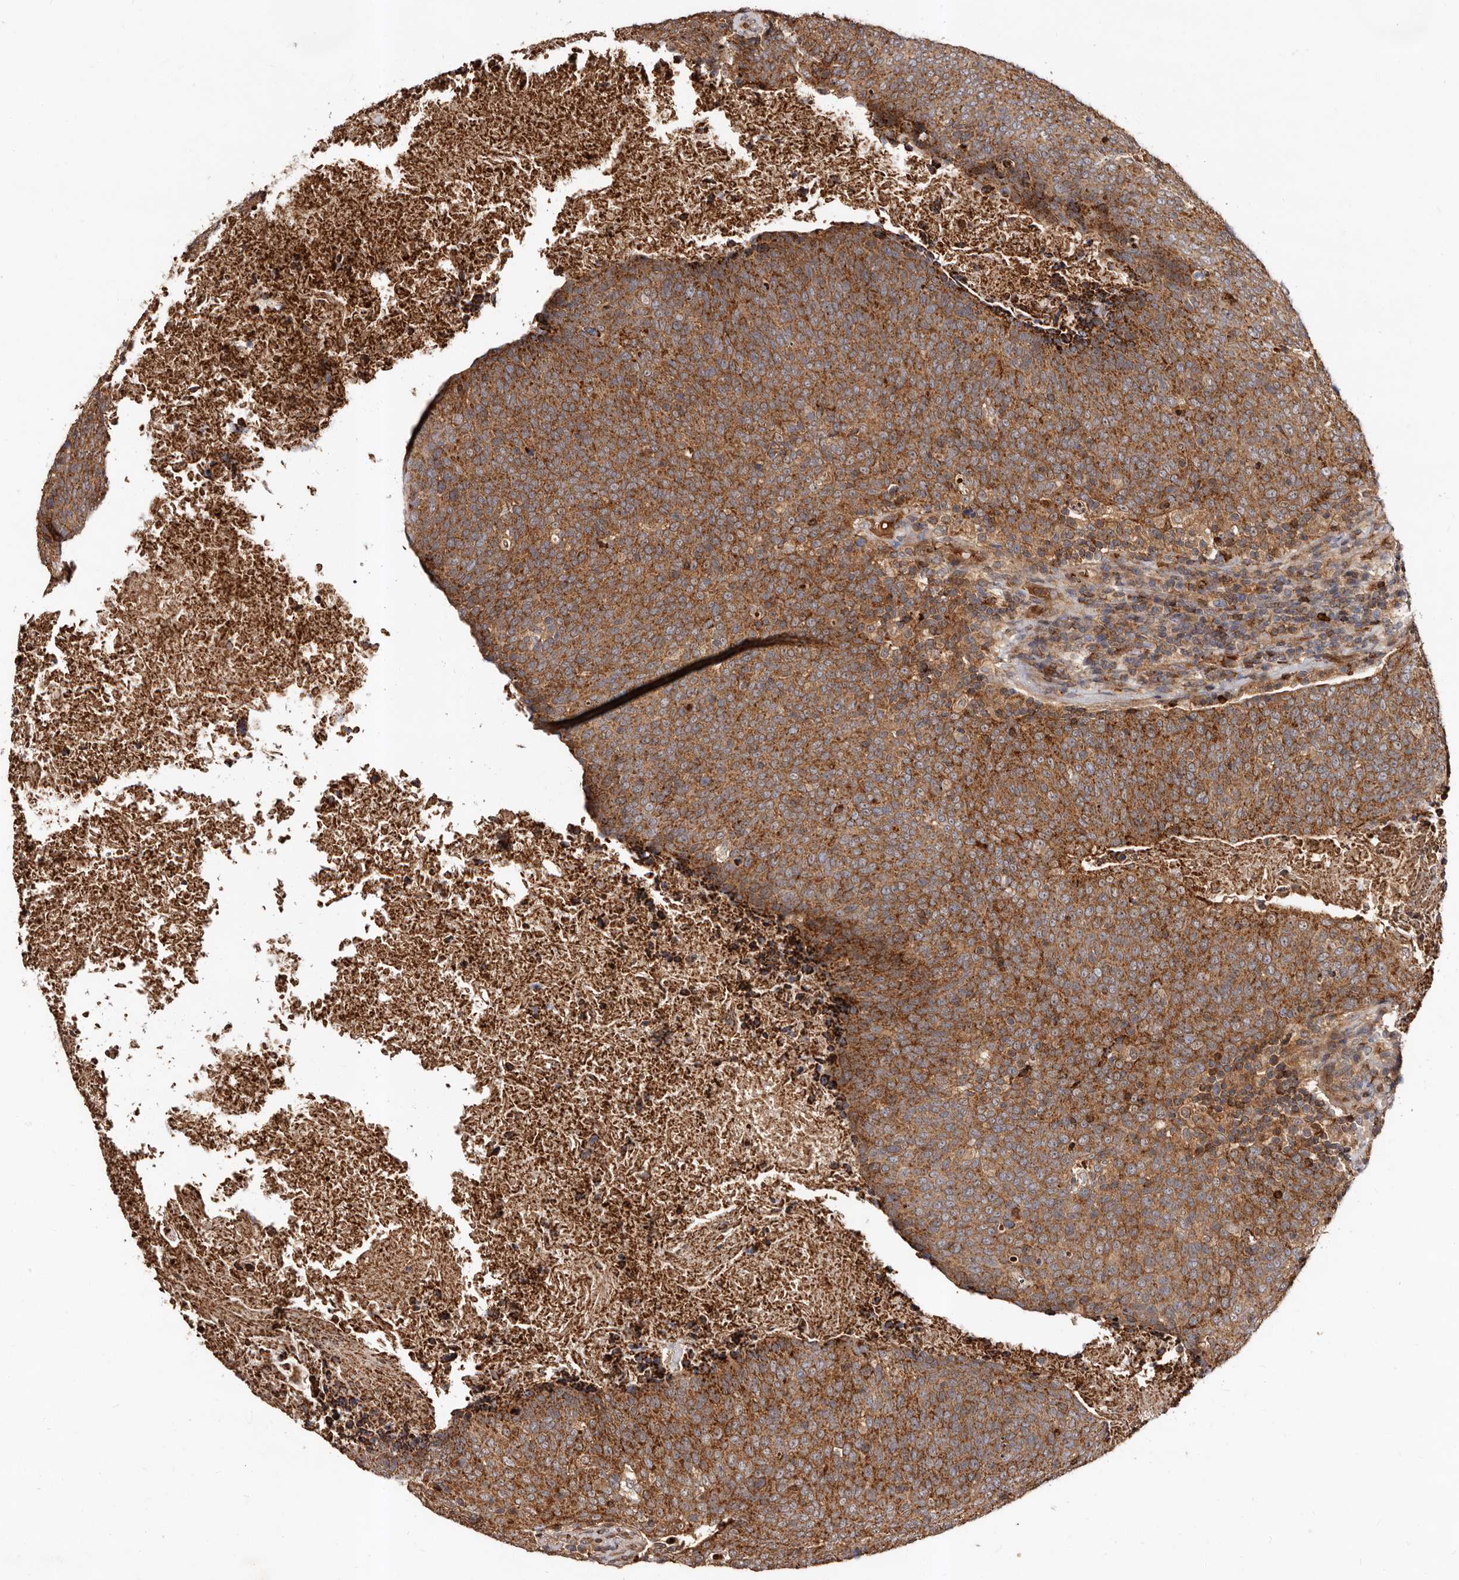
{"staining": {"intensity": "strong", "quantity": ">75%", "location": "cytoplasmic/membranous"}, "tissue": "head and neck cancer", "cell_type": "Tumor cells", "image_type": "cancer", "snomed": [{"axis": "morphology", "description": "Squamous cell carcinoma, NOS"}, {"axis": "morphology", "description": "Squamous cell carcinoma, metastatic, NOS"}, {"axis": "topography", "description": "Lymph node"}, {"axis": "topography", "description": "Head-Neck"}], "caption": "Protein expression analysis of human head and neck metastatic squamous cell carcinoma reveals strong cytoplasmic/membranous expression in approximately >75% of tumor cells.", "gene": "BAX", "patient": {"sex": "male", "age": 62}}